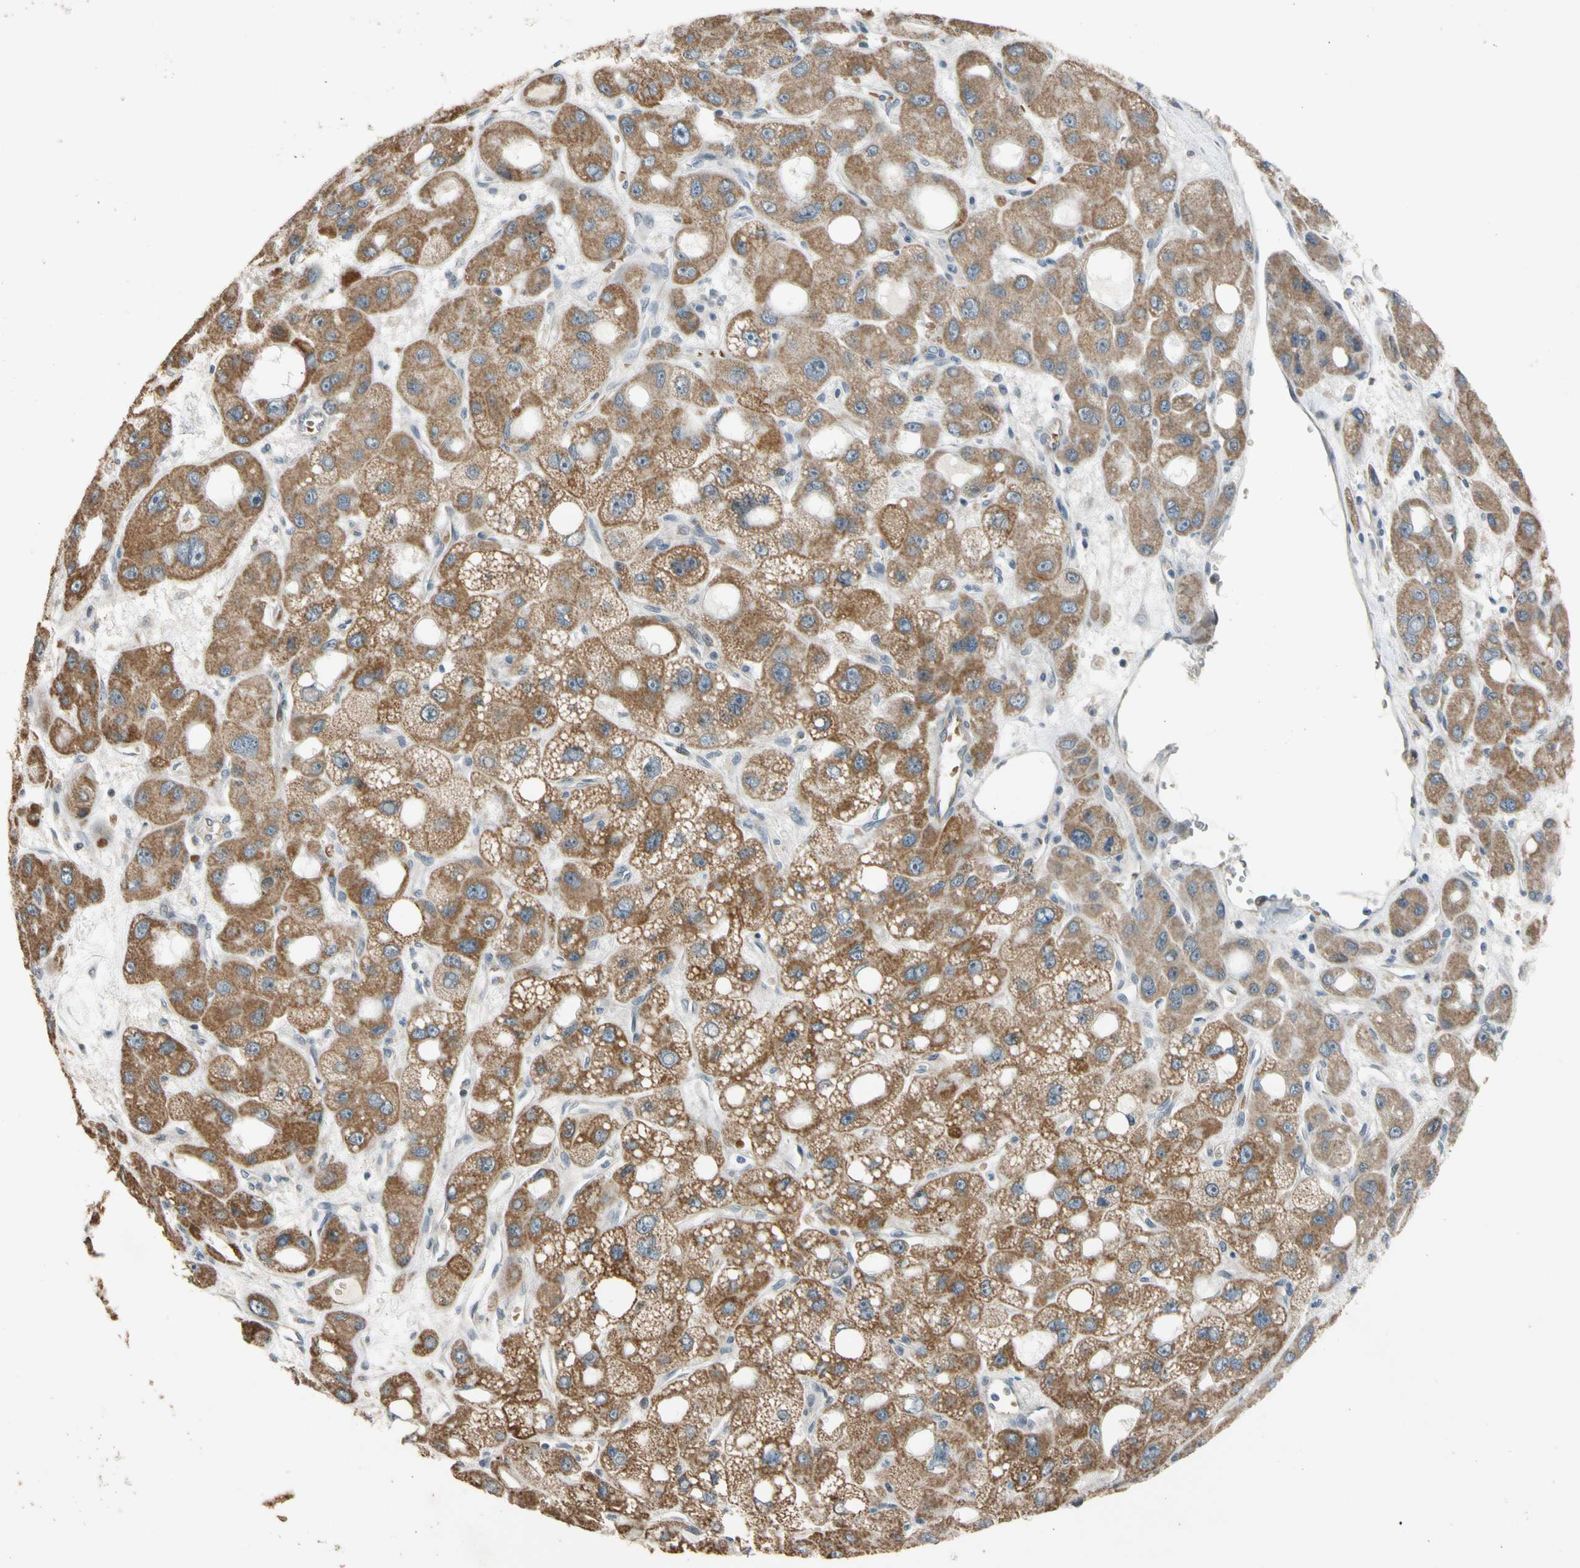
{"staining": {"intensity": "moderate", "quantity": ">75%", "location": "cytoplasmic/membranous"}, "tissue": "liver cancer", "cell_type": "Tumor cells", "image_type": "cancer", "snomed": [{"axis": "morphology", "description": "Carcinoma, Hepatocellular, NOS"}, {"axis": "topography", "description": "Liver"}], "caption": "Protein expression analysis of liver cancer (hepatocellular carcinoma) exhibits moderate cytoplasmic/membranous staining in about >75% of tumor cells. The staining was performed using DAB, with brown indicating positive protein expression. Nuclei are stained blue with hematoxylin.", "gene": "ZNF184", "patient": {"sex": "male", "age": 55}}